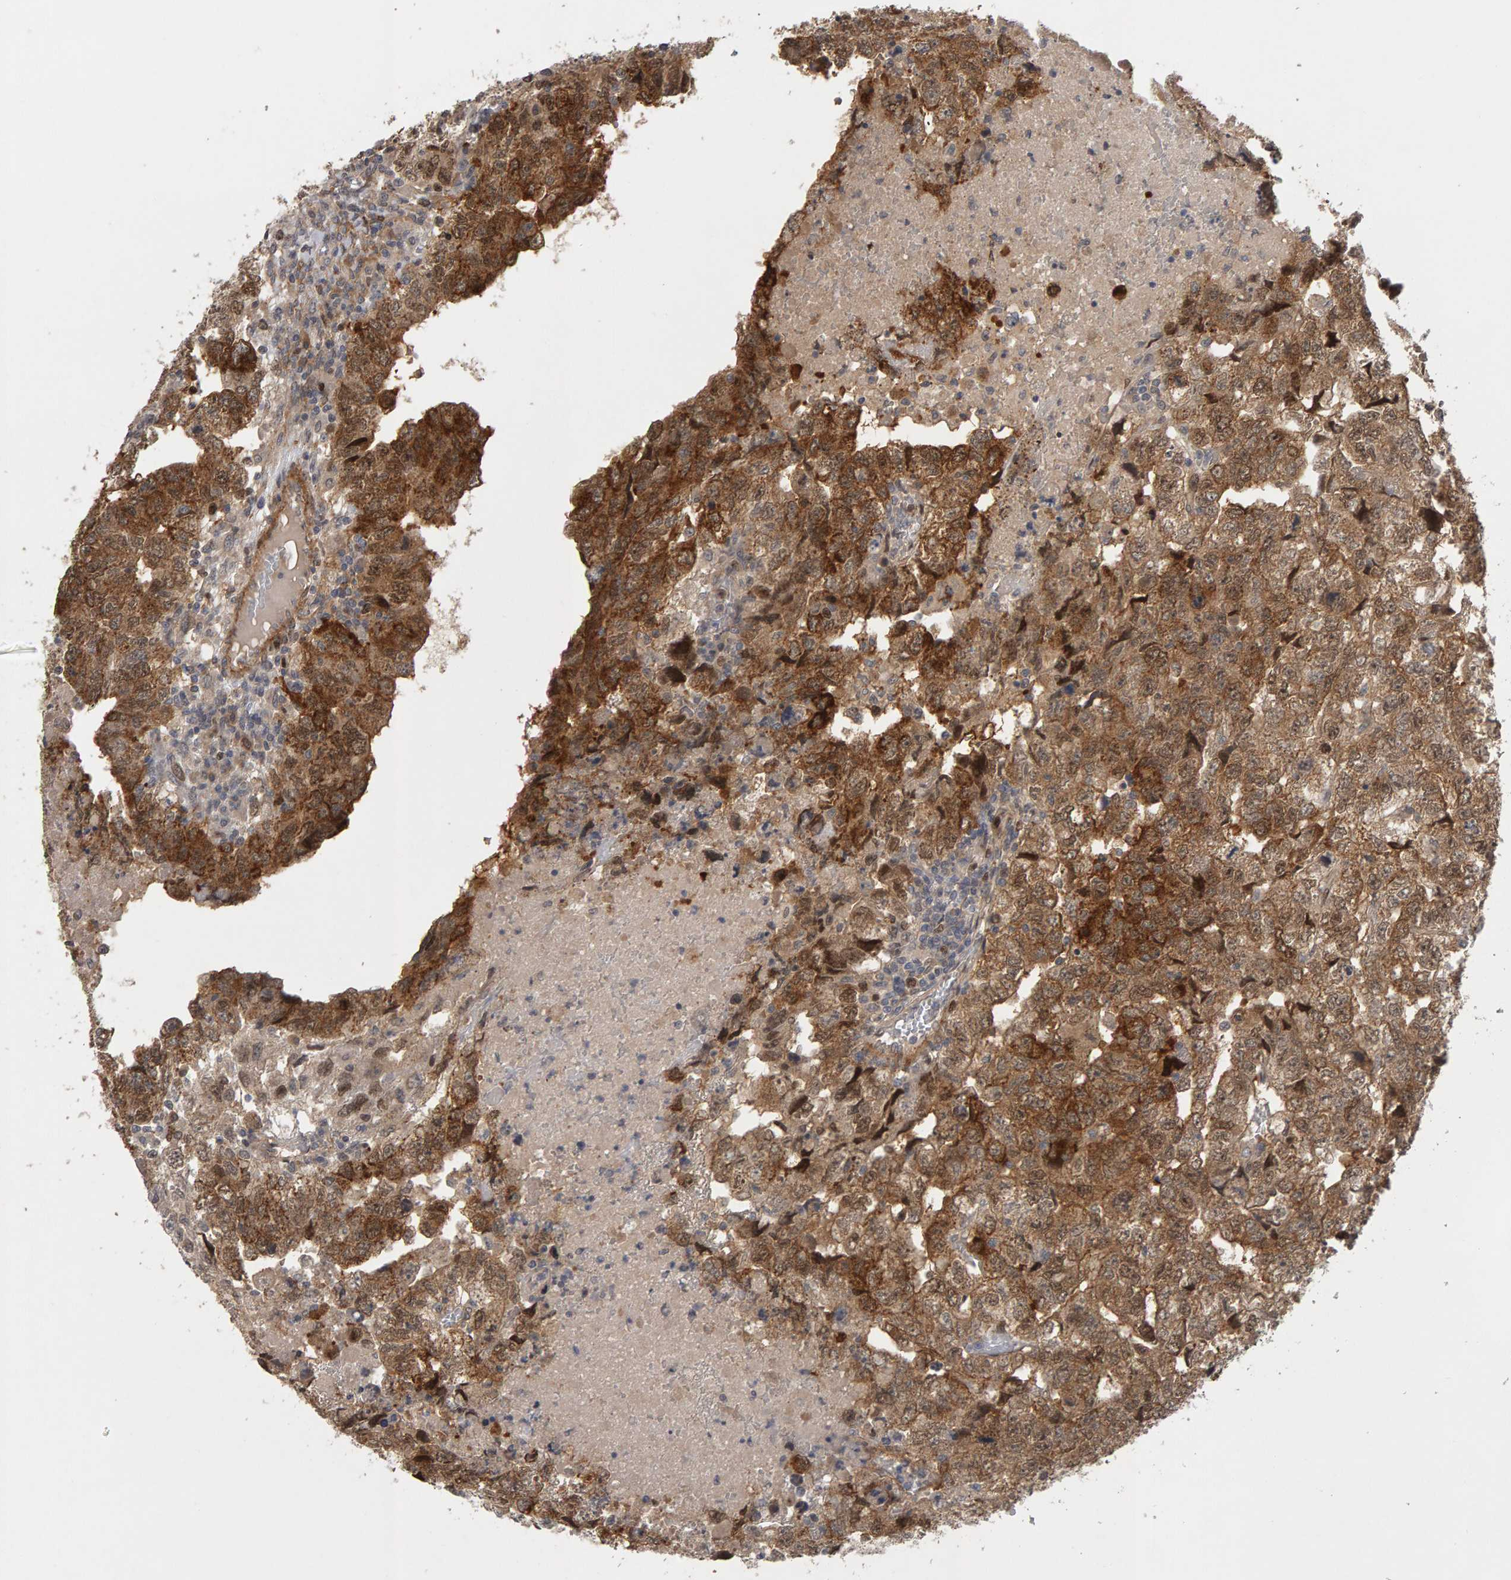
{"staining": {"intensity": "moderate", "quantity": ">75%", "location": "cytoplasmic/membranous"}, "tissue": "testis cancer", "cell_type": "Tumor cells", "image_type": "cancer", "snomed": [{"axis": "morphology", "description": "Carcinoma, Embryonal, NOS"}, {"axis": "topography", "description": "Testis"}], "caption": "Immunohistochemistry micrograph of neoplastic tissue: testis cancer stained using immunohistochemistry (IHC) displays medium levels of moderate protein expression localized specifically in the cytoplasmic/membranous of tumor cells, appearing as a cytoplasmic/membranous brown color.", "gene": "CDCA5", "patient": {"sex": "male", "age": 36}}